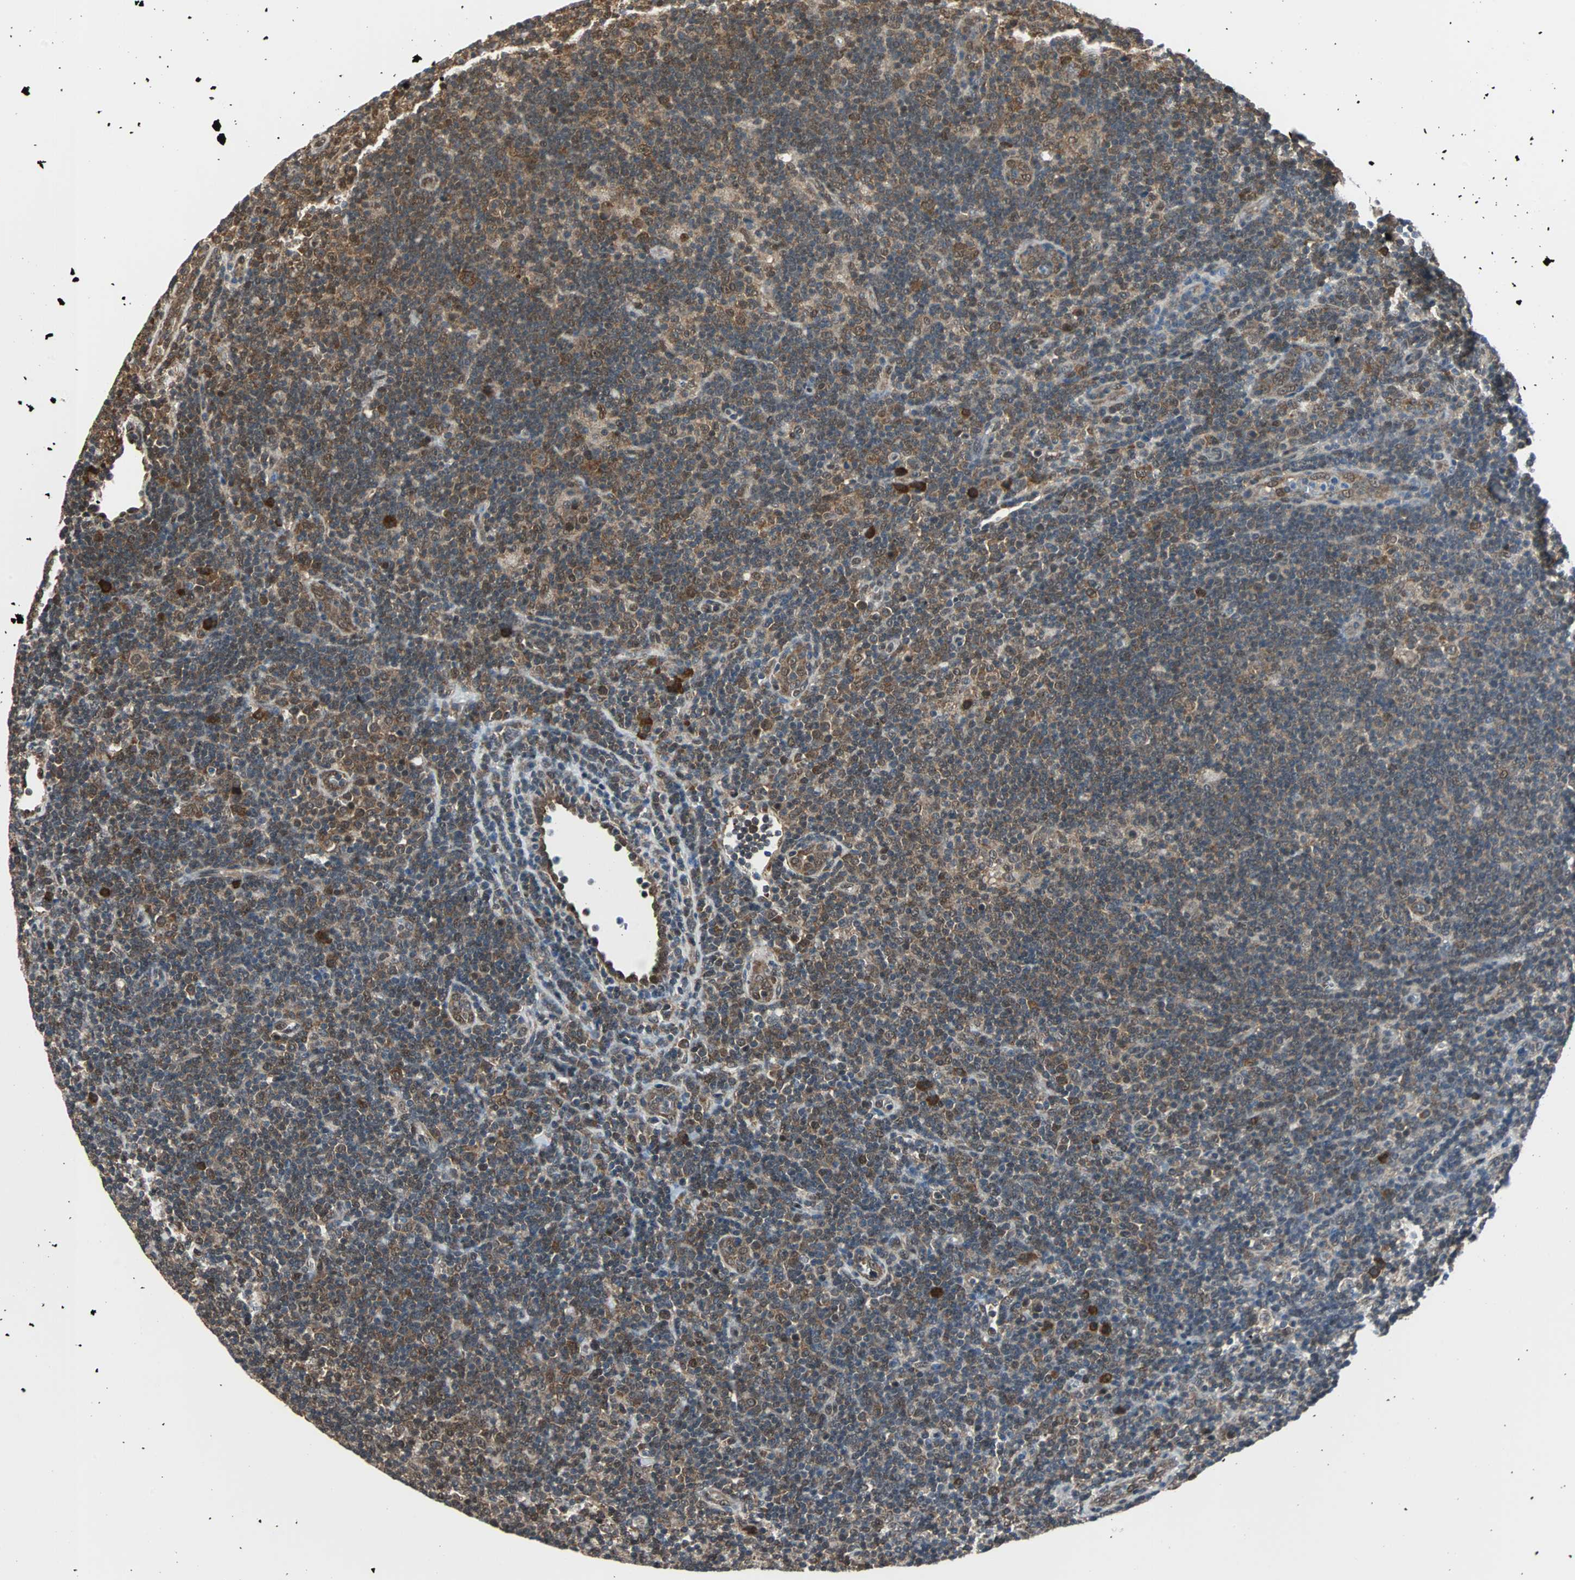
{"staining": {"intensity": "moderate", "quantity": ">75%", "location": "cytoplasmic/membranous"}, "tissue": "lymphoma", "cell_type": "Tumor cells", "image_type": "cancer", "snomed": [{"axis": "morphology", "description": "Hodgkin's disease, NOS"}, {"axis": "topography", "description": "Lymph node"}], "caption": "Human lymphoma stained with a brown dye exhibits moderate cytoplasmic/membranous positive expression in about >75% of tumor cells.", "gene": "VCP", "patient": {"sex": "female", "age": 57}}